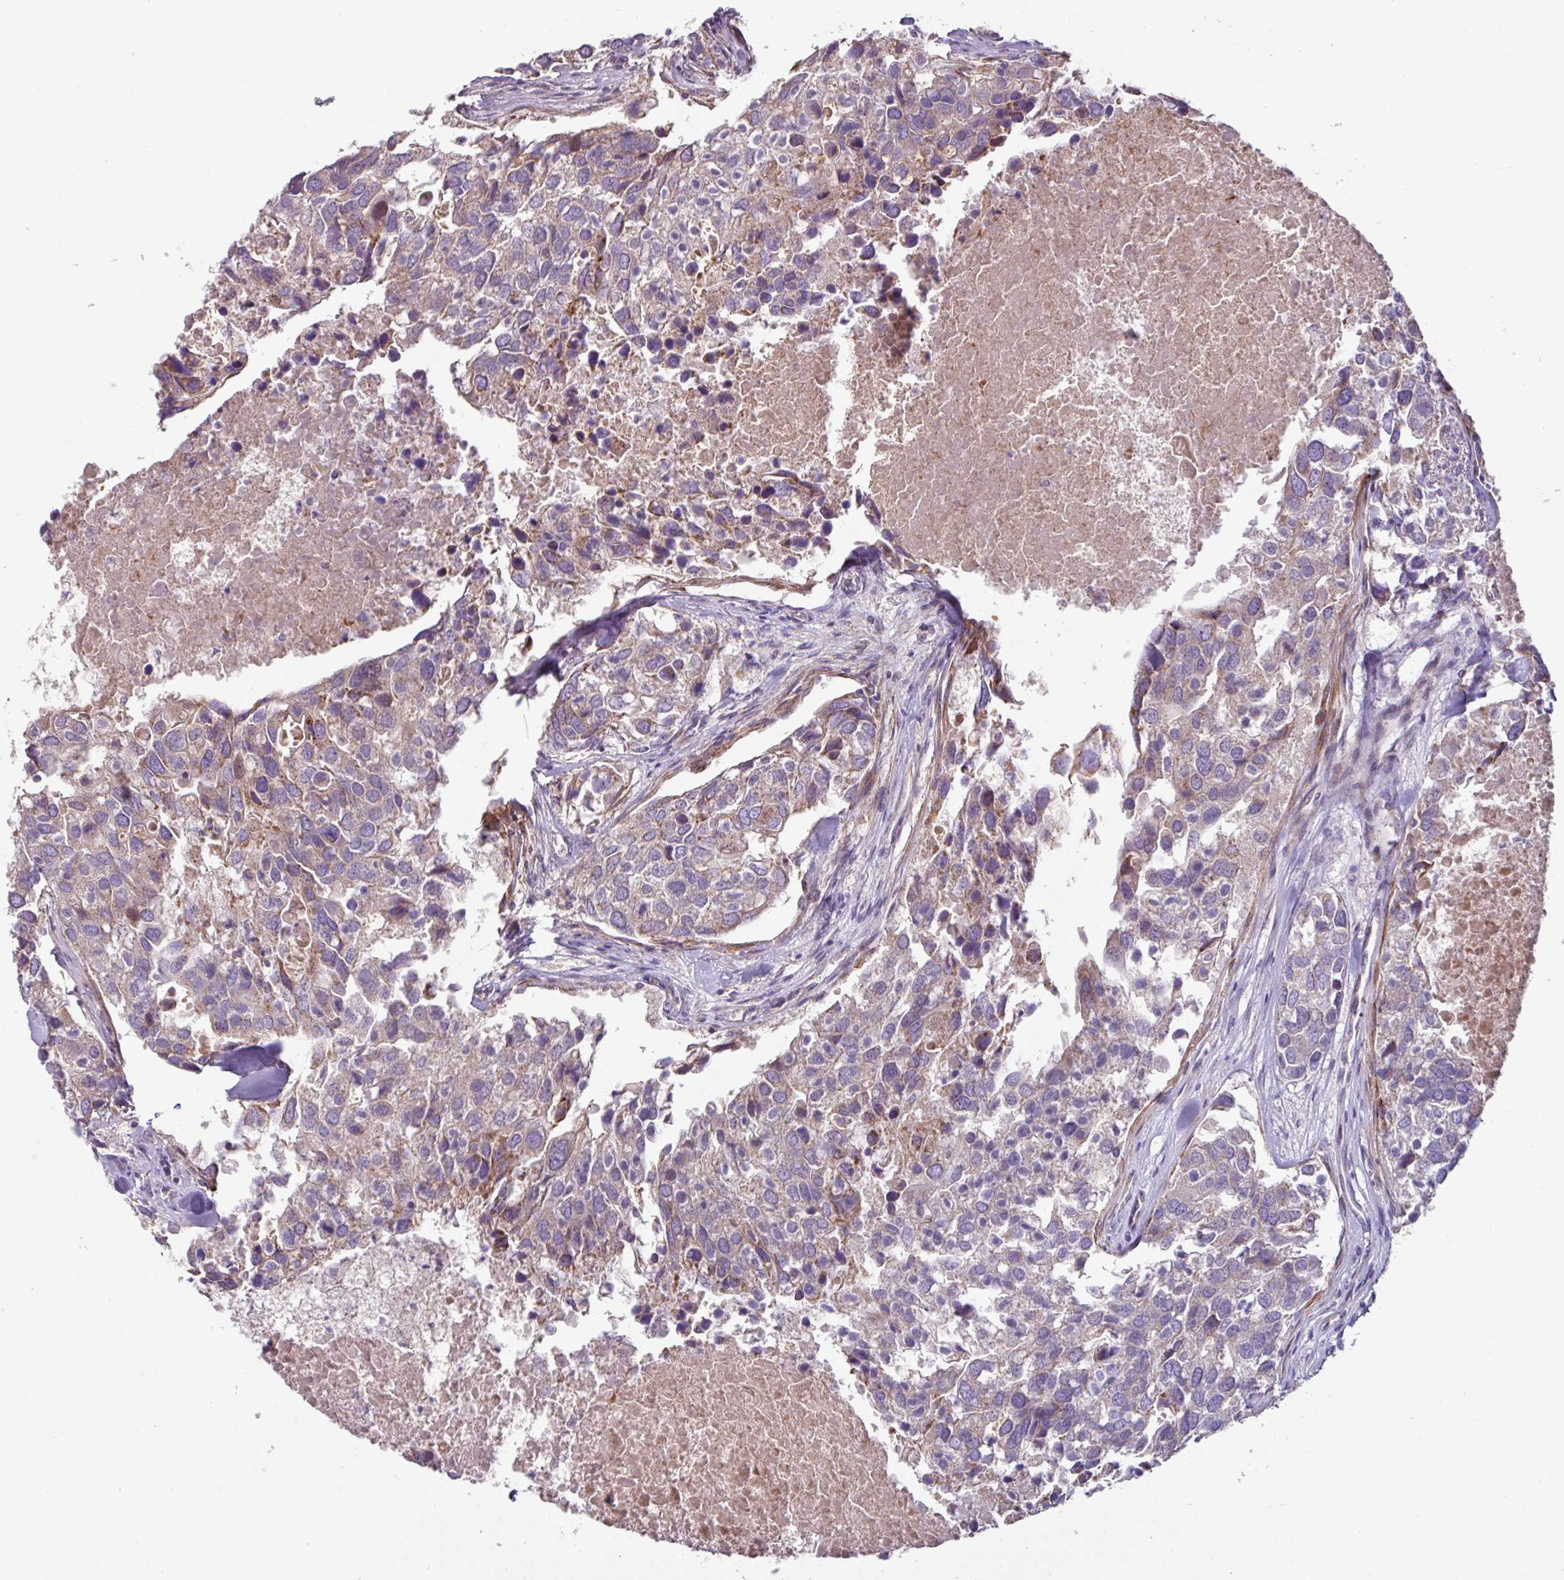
{"staining": {"intensity": "weak", "quantity": "25%-75%", "location": "cytoplasmic/membranous"}, "tissue": "breast cancer", "cell_type": "Tumor cells", "image_type": "cancer", "snomed": [{"axis": "morphology", "description": "Duct carcinoma"}, {"axis": "topography", "description": "Breast"}], "caption": "Immunohistochemical staining of breast cancer shows low levels of weak cytoplasmic/membranous expression in approximately 25%-75% of tumor cells.", "gene": "MRRF", "patient": {"sex": "female", "age": 83}}